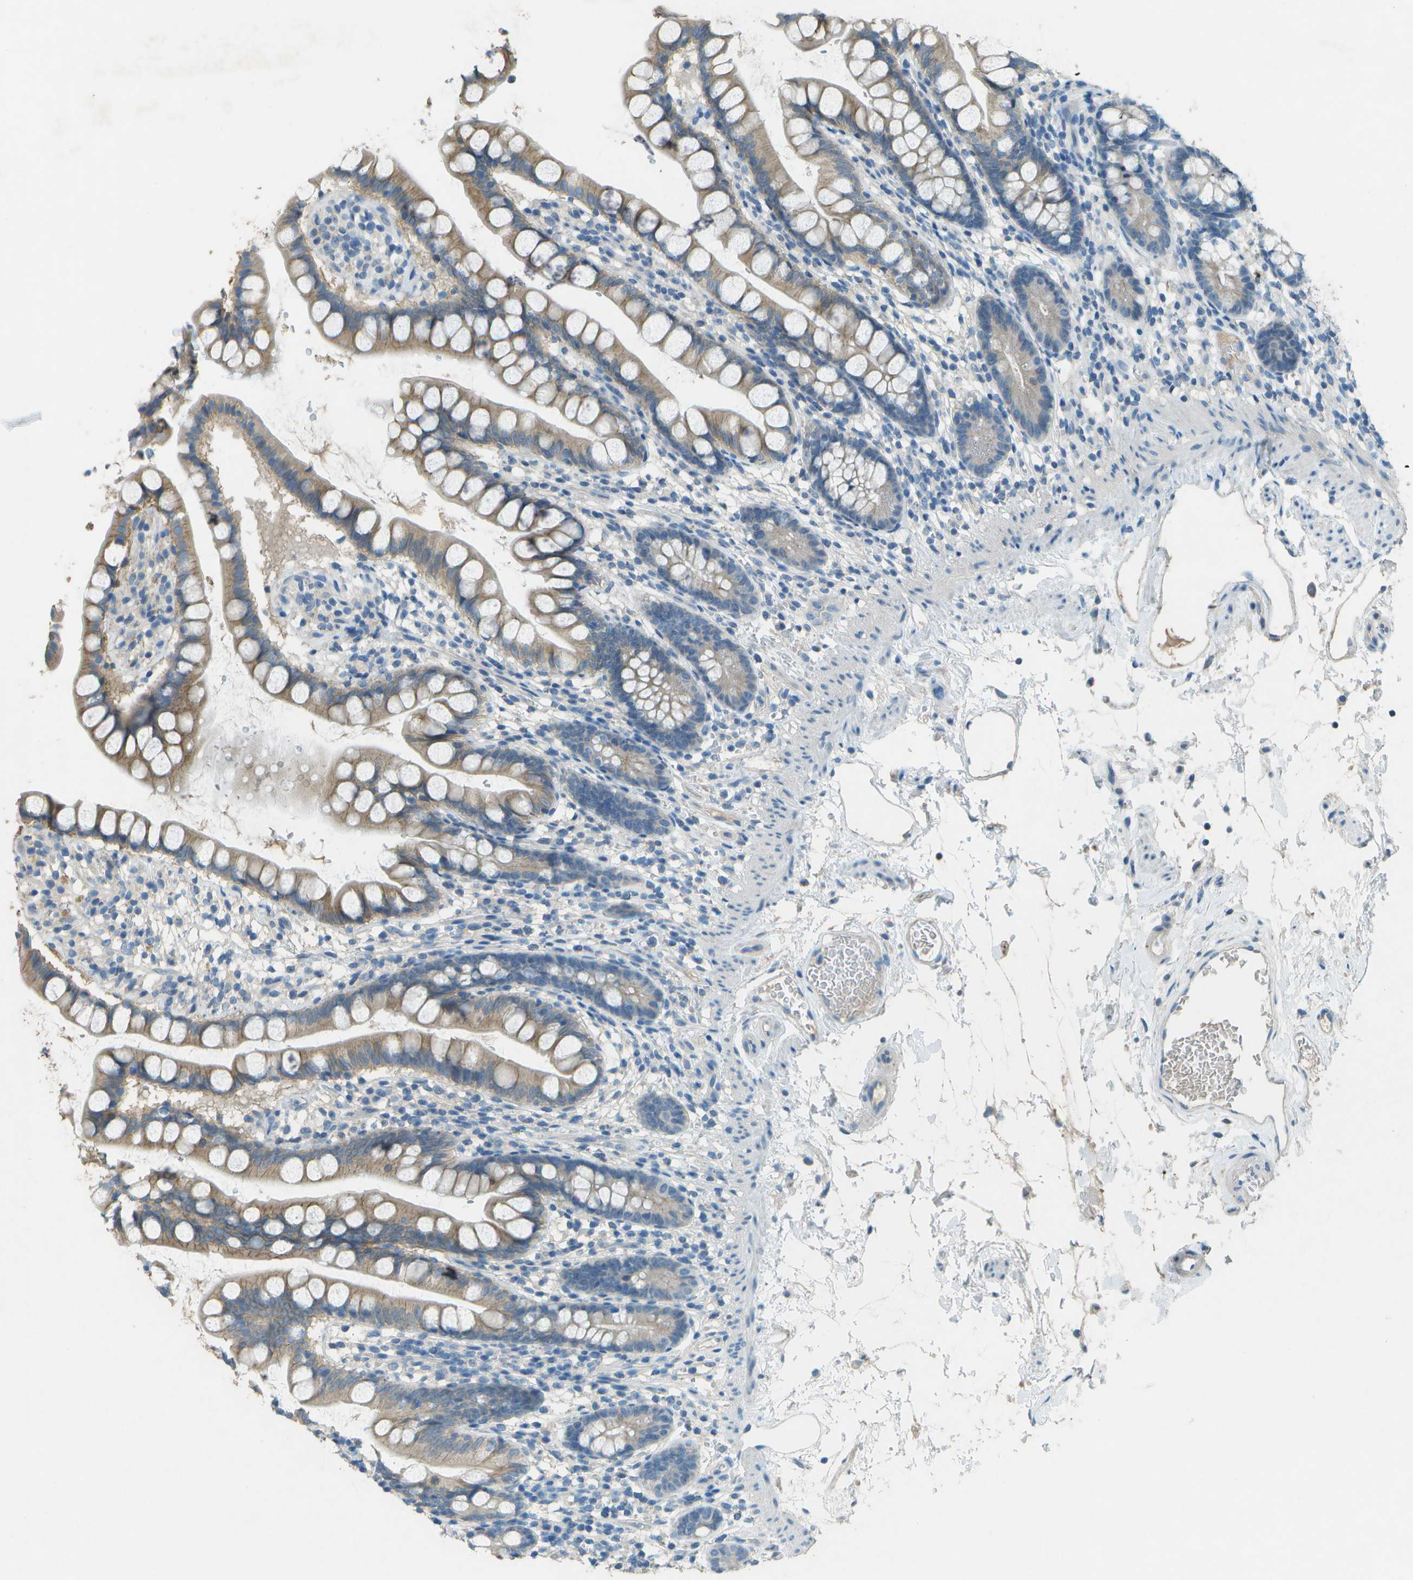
{"staining": {"intensity": "moderate", "quantity": ">75%", "location": "cytoplasmic/membranous"}, "tissue": "small intestine", "cell_type": "Glandular cells", "image_type": "normal", "snomed": [{"axis": "morphology", "description": "Normal tissue, NOS"}, {"axis": "topography", "description": "Small intestine"}], "caption": "Glandular cells demonstrate moderate cytoplasmic/membranous positivity in approximately >75% of cells in benign small intestine. Immunohistochemistry (ihc) stains the protein in brown and the nuclei are stained blue.", "gene": "LGI2", "patient": {"sex": "female", "age": 84}}